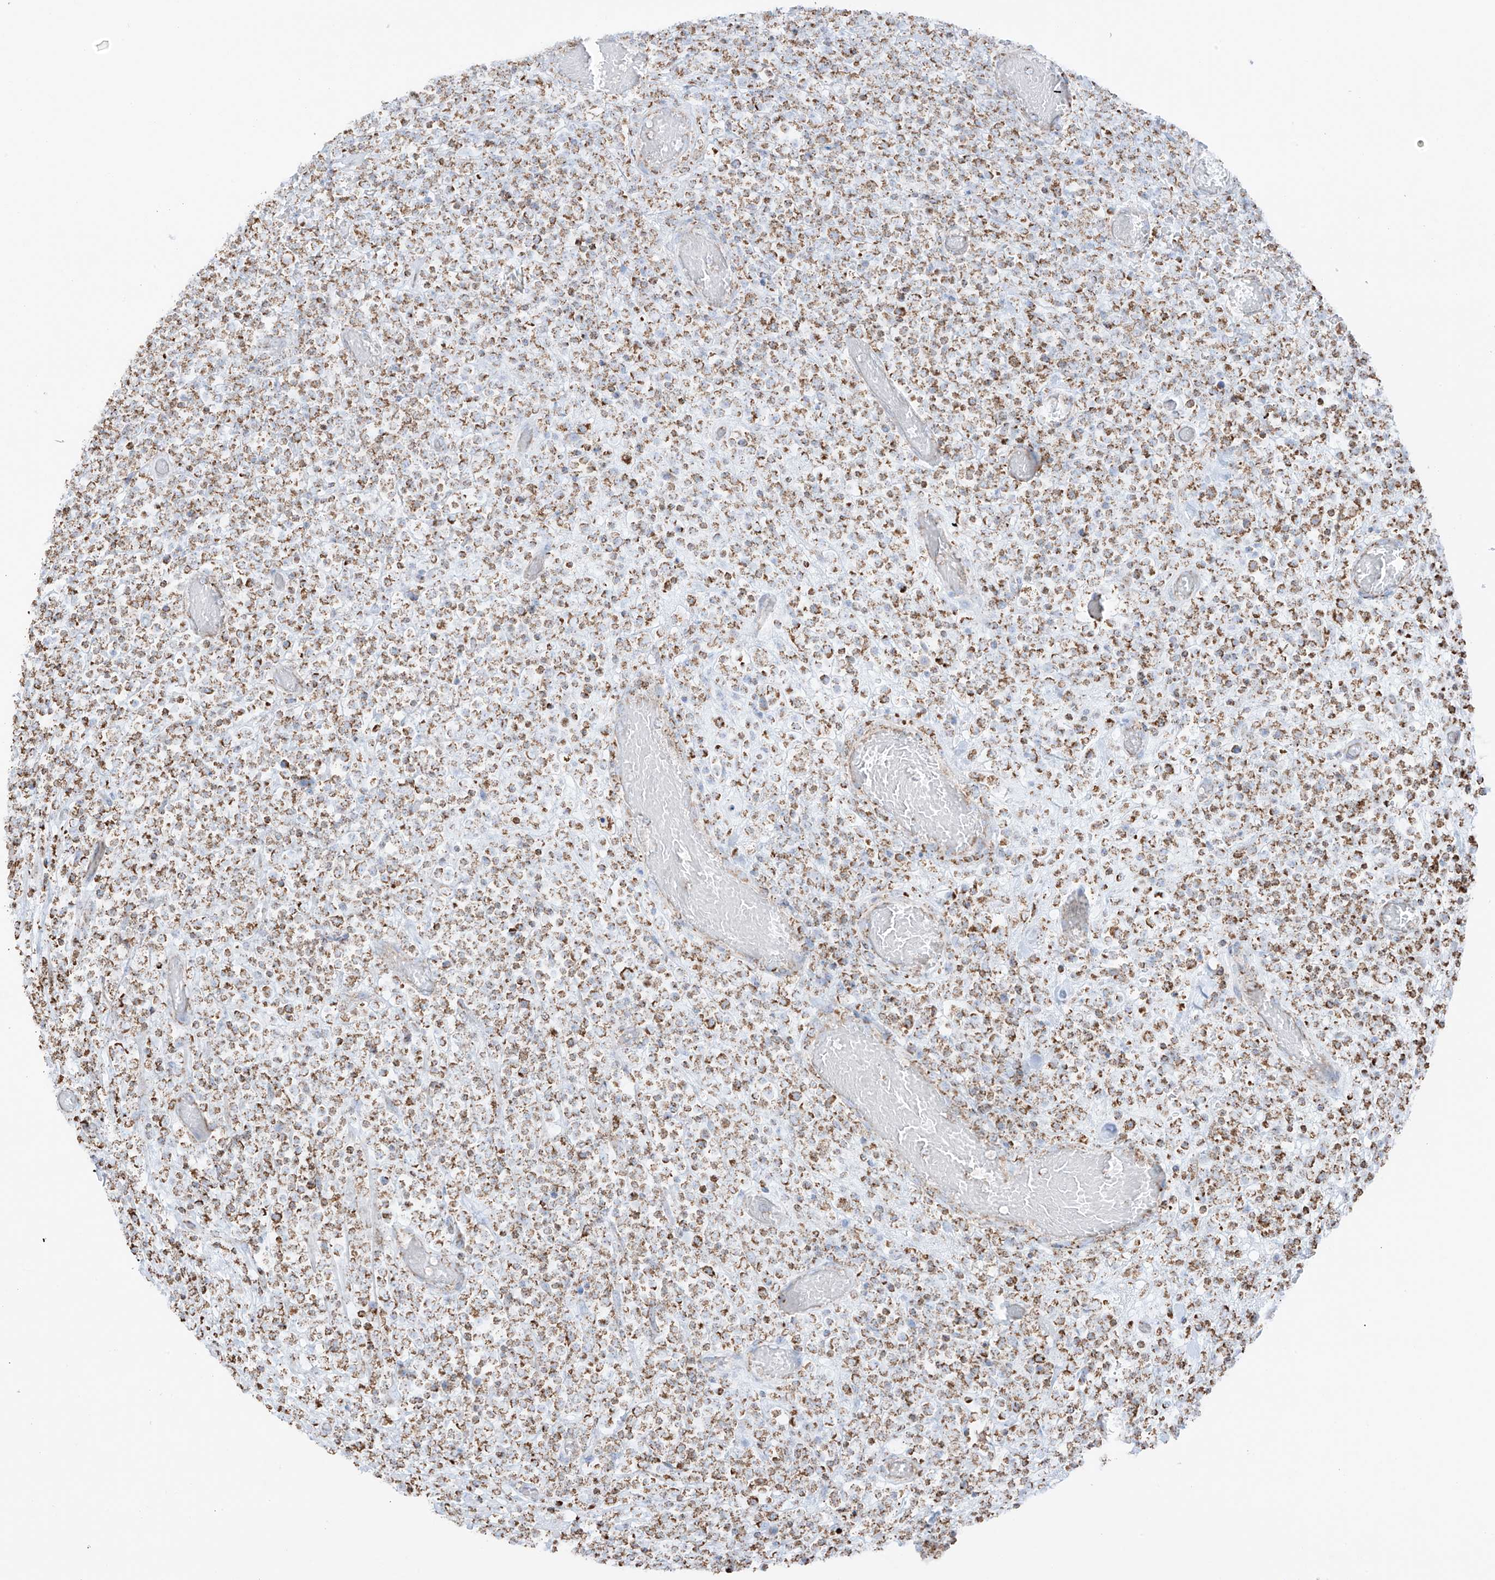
{"staining": {"intensity": "moderate", "quantity": ">75%", "location": "cytoplasmic/membranous"}, "tissue": "lymphoma", "cell_type": "Tumor cells", "image_type": "cancer", "snomed": [{"axis": "morphology", "description": "Malignant lymphoma, non-Hodgkin's type, High grade"}, {"axis": "topography", "description": "Colon"}], "caption": "DAB (3,3'-diaminobenzidine) immunohistochemical staining of lymphoma demonstrates moderate cytoplasmic/membranous protein positivity in about >75% of tumor cells. (DAB IHC, brown staining for protein, blue staining for nuclei).", "gene": "XKR3", "patient": {"sex": "female", "age": 53}}